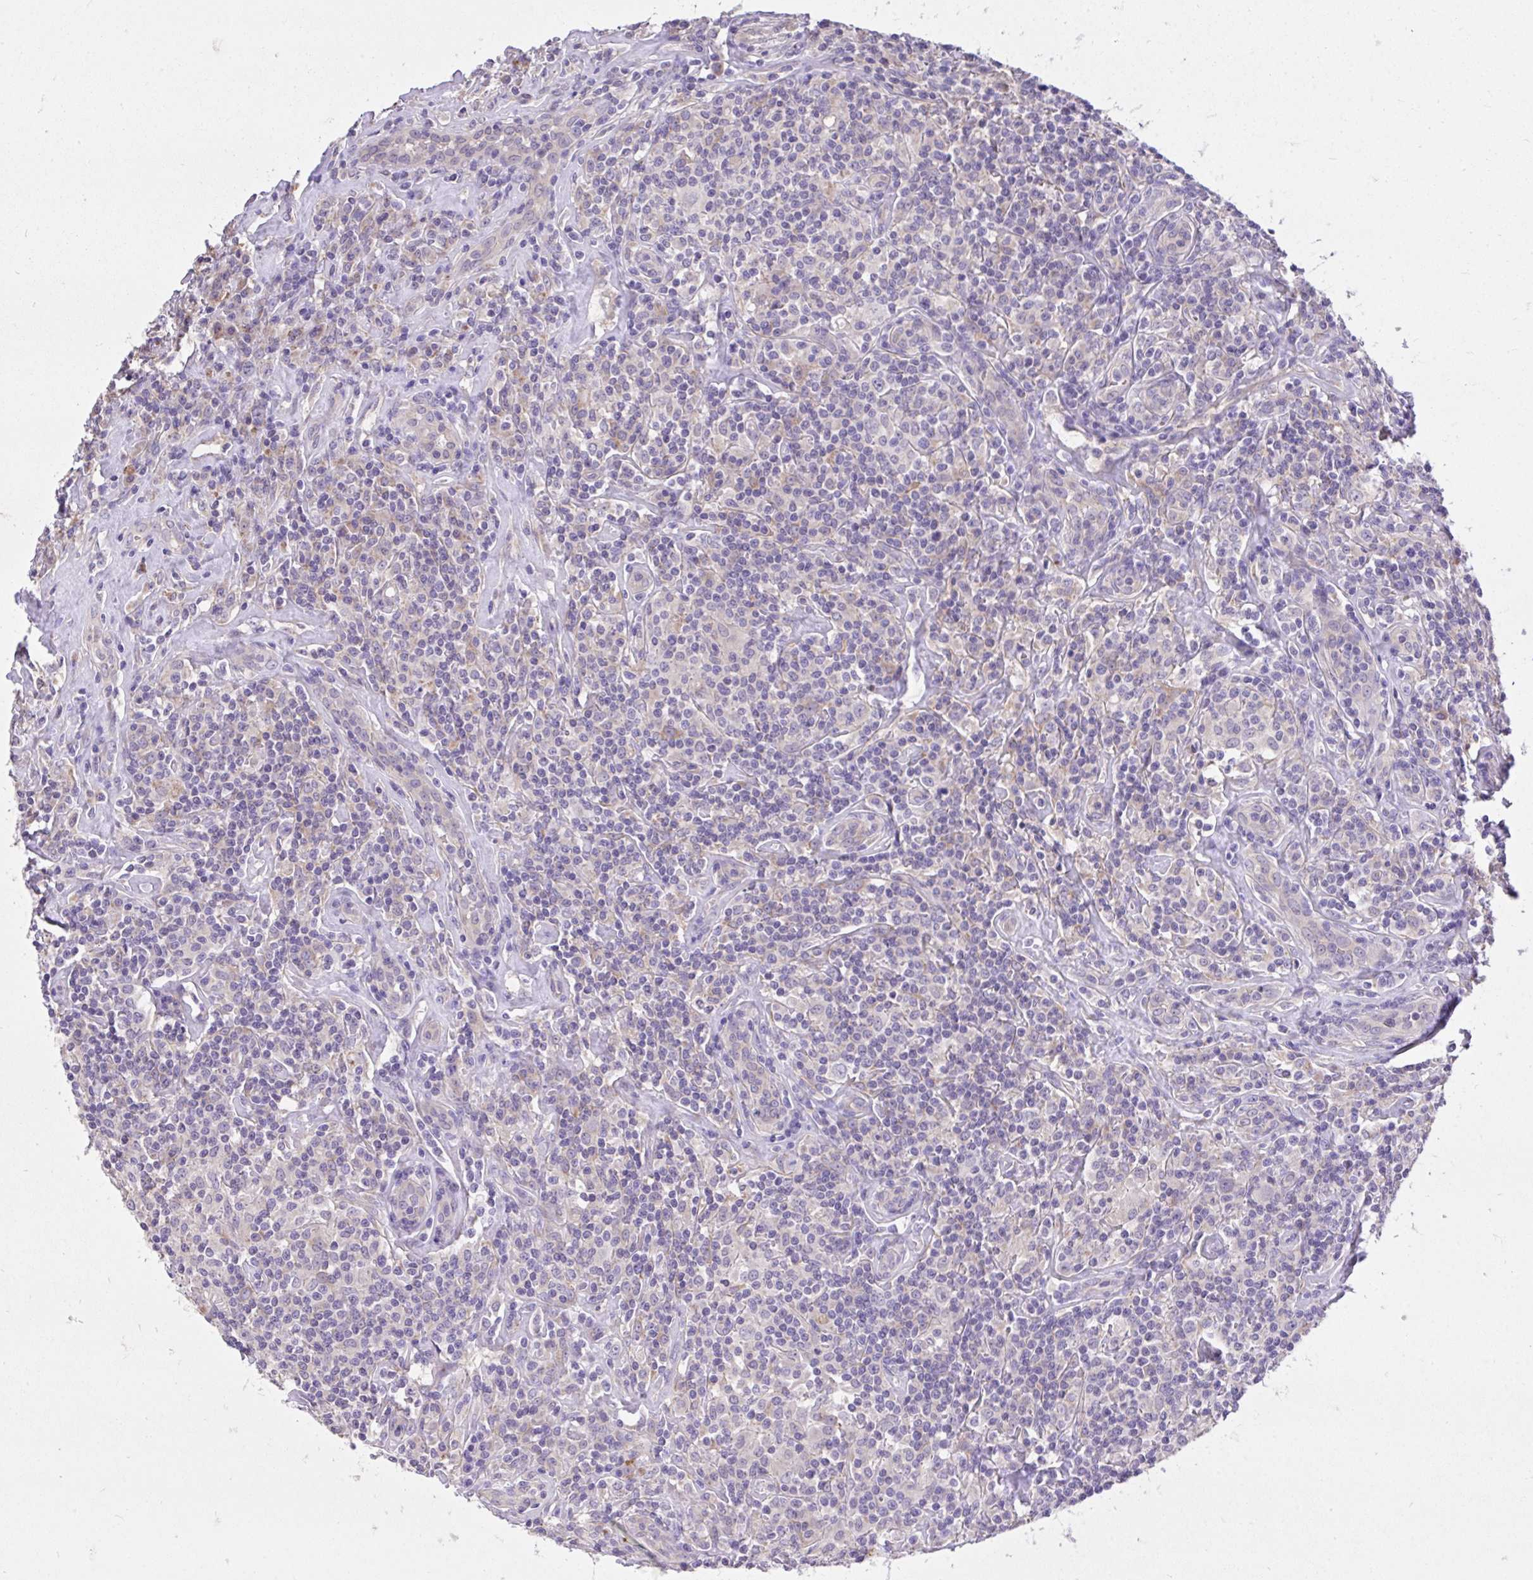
{"staining": {"intensity": "weak", "quantity": "<25%", "location": "cytoplasmic/membranous"}, "tissue": "lymphoma", "cell_type": "Tumor cells", "image_type": "cancer", "snomed": [{"axis": "morphology", "description": "Hodgkin's disease, NOS"}, {"axis": "morphology", "description": "Hodgkin's lymphoma, nodular sclerosis"}, {"axis": "topography", "description": "Lymph node"}], "caption": "This is an IHC histopathology image of Hodgkin's disease. There is no staining in tumor cells.", "gene": "MPC2", "patient": {"sex": "female", "age": 10}}